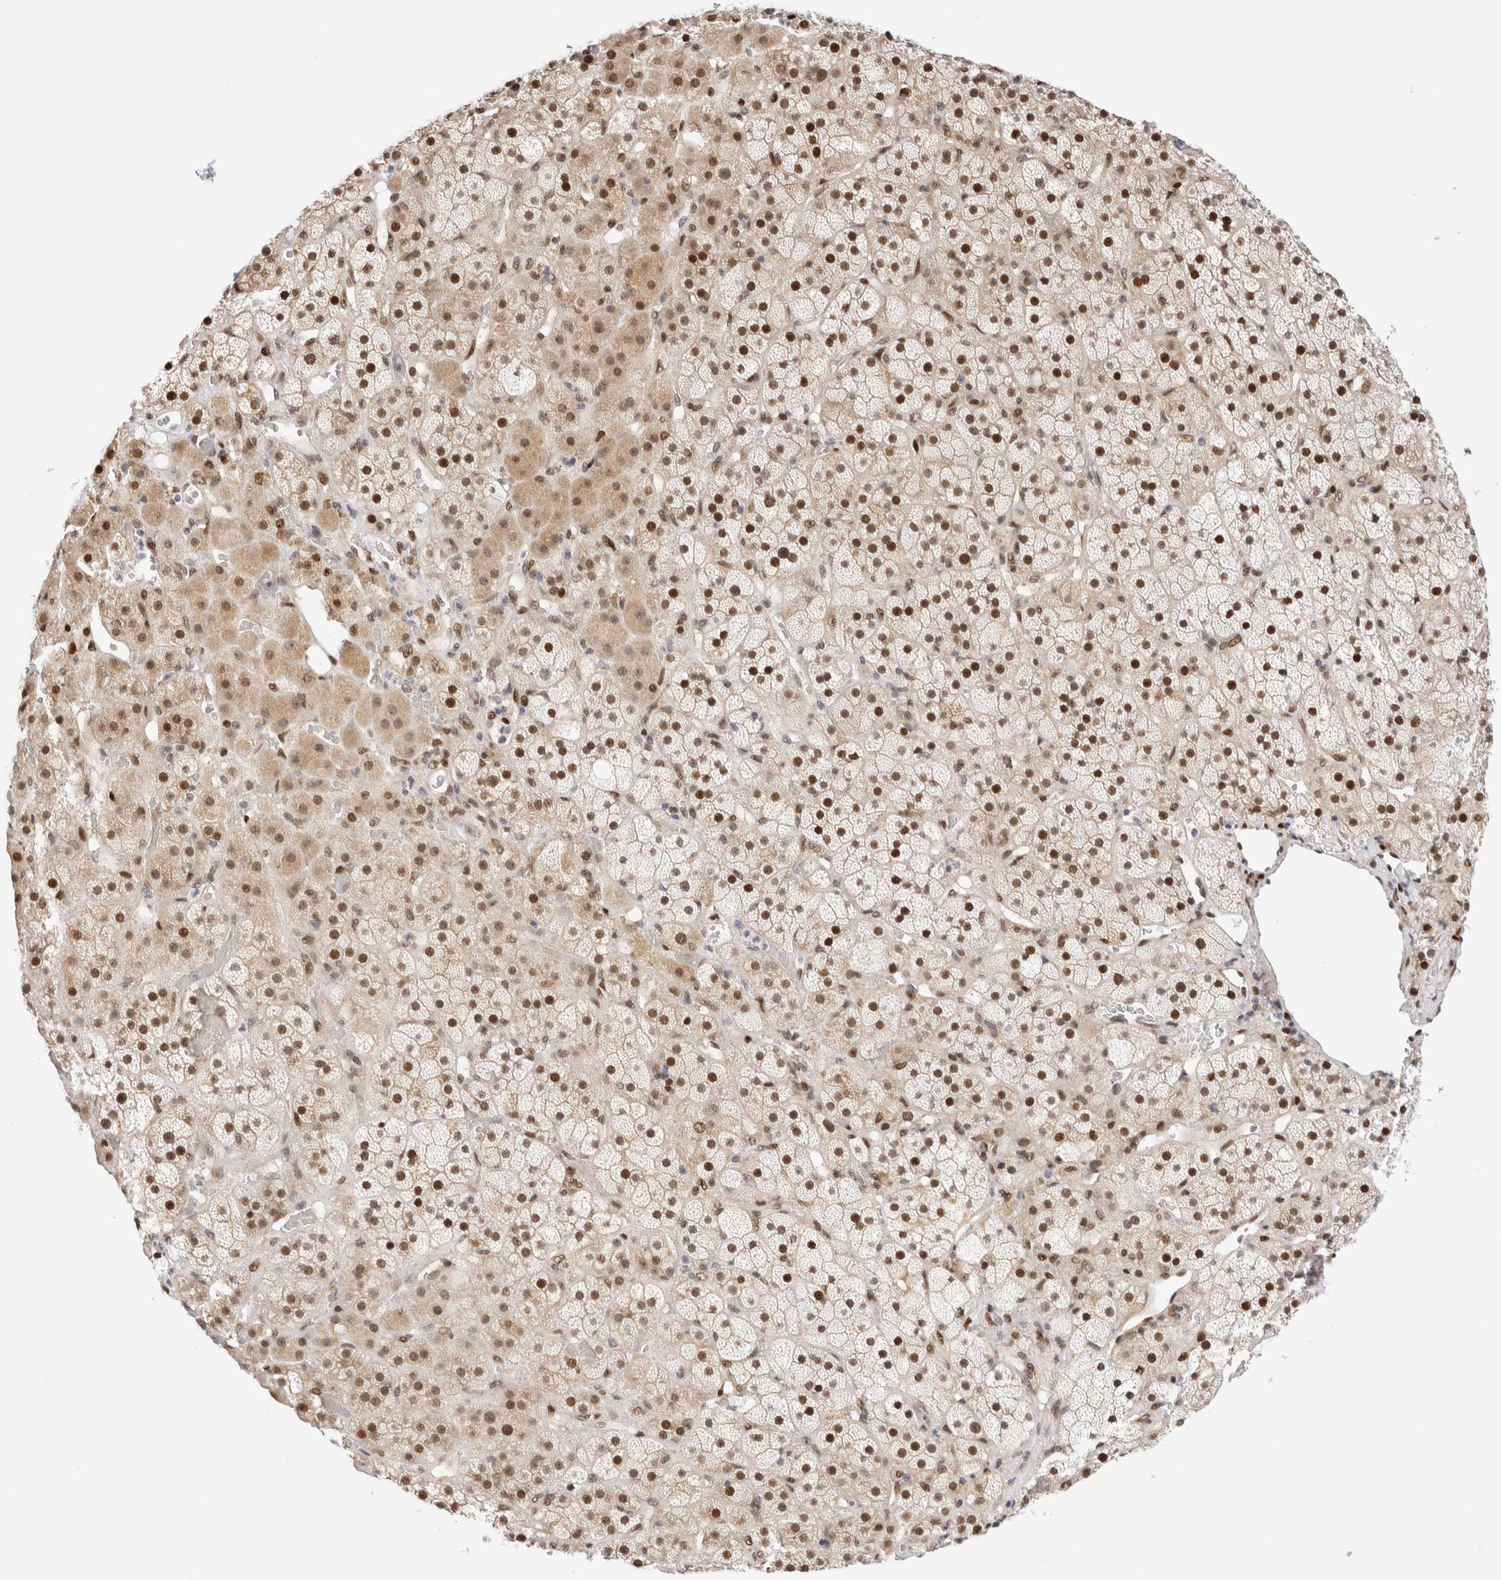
{"staining": {"intensity": "strong", "quantity": "25%-75%", "location": "cytoplasmic/membranous,nuclear"}, "tissue": "adrenal gland", "cell_type": "Glandular cells", "image_type": "normal", "snomed": [{"axis": "morphology", "description": "Normal tissue, NOS"}, {"axis": "topography", "description": "Adrenal gland"}], "caption": "The immunohistochemical stain highlights strong cytoplasmic/membranous,nuclear positivity in glandular cells of normal adrenal gland.", "gene": "NSMAF", "patient": {"sex": "male", "age": 57}}